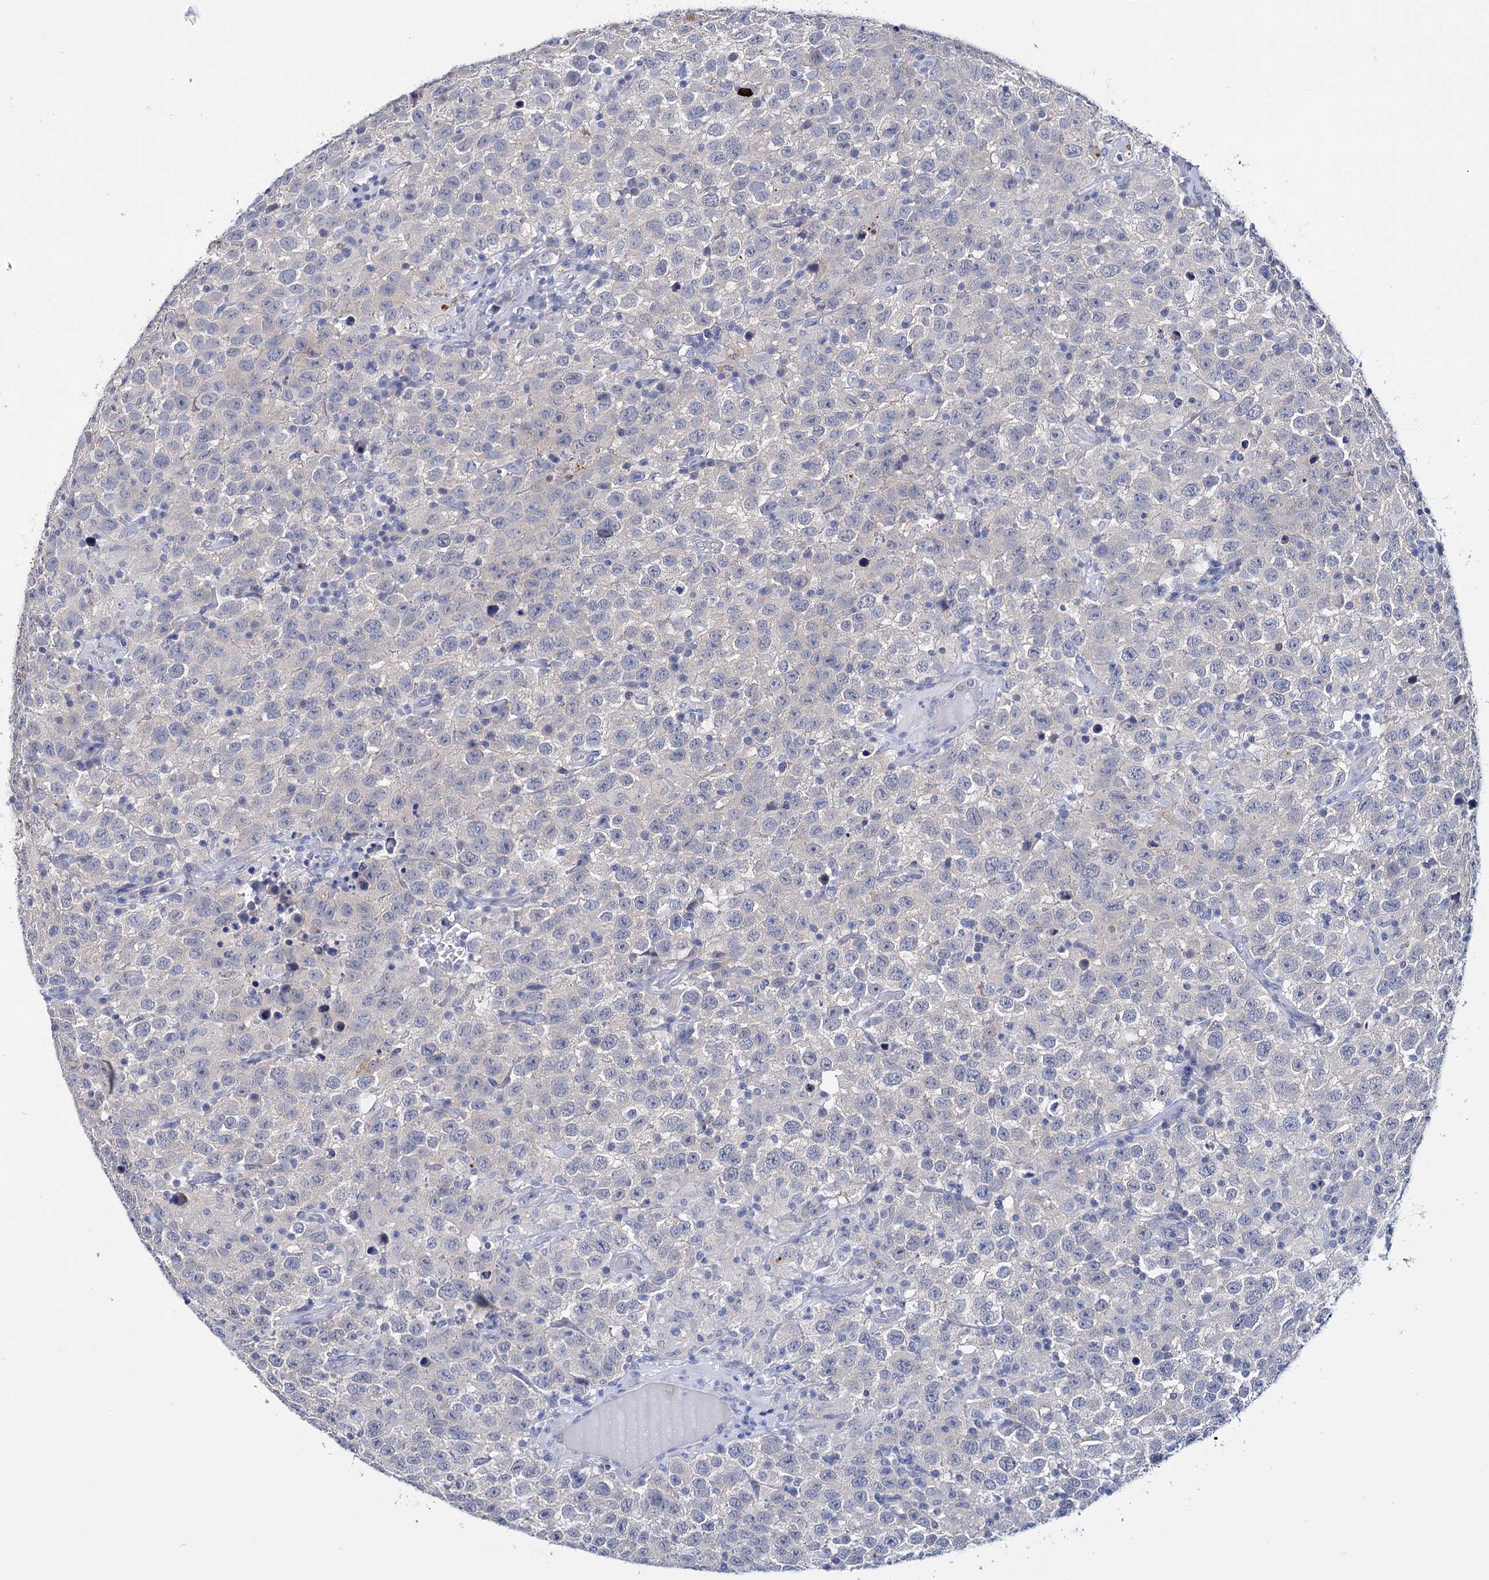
{"staining": {"intensity": "negative", "quantity": "none", "location": "none"}, "tissue": "testis cancer", "cell_type": "Tumor cells", "image_type": "cancer", "snomed": [{"axis": "morphology", "description": "Seminoma, NOS"}, {"axis": "topography", "description": "Testis"}], "caption": "High magnification brightfield microscopy of seminoma (testis) stained with DAB (3,3'-diaminobenzidine) (brown) and counterstained with hematoxylin (blue): tumor cells show no significant staining.", "gene": "LYZL4", "patient": {"sex": "male", "age": 41}}